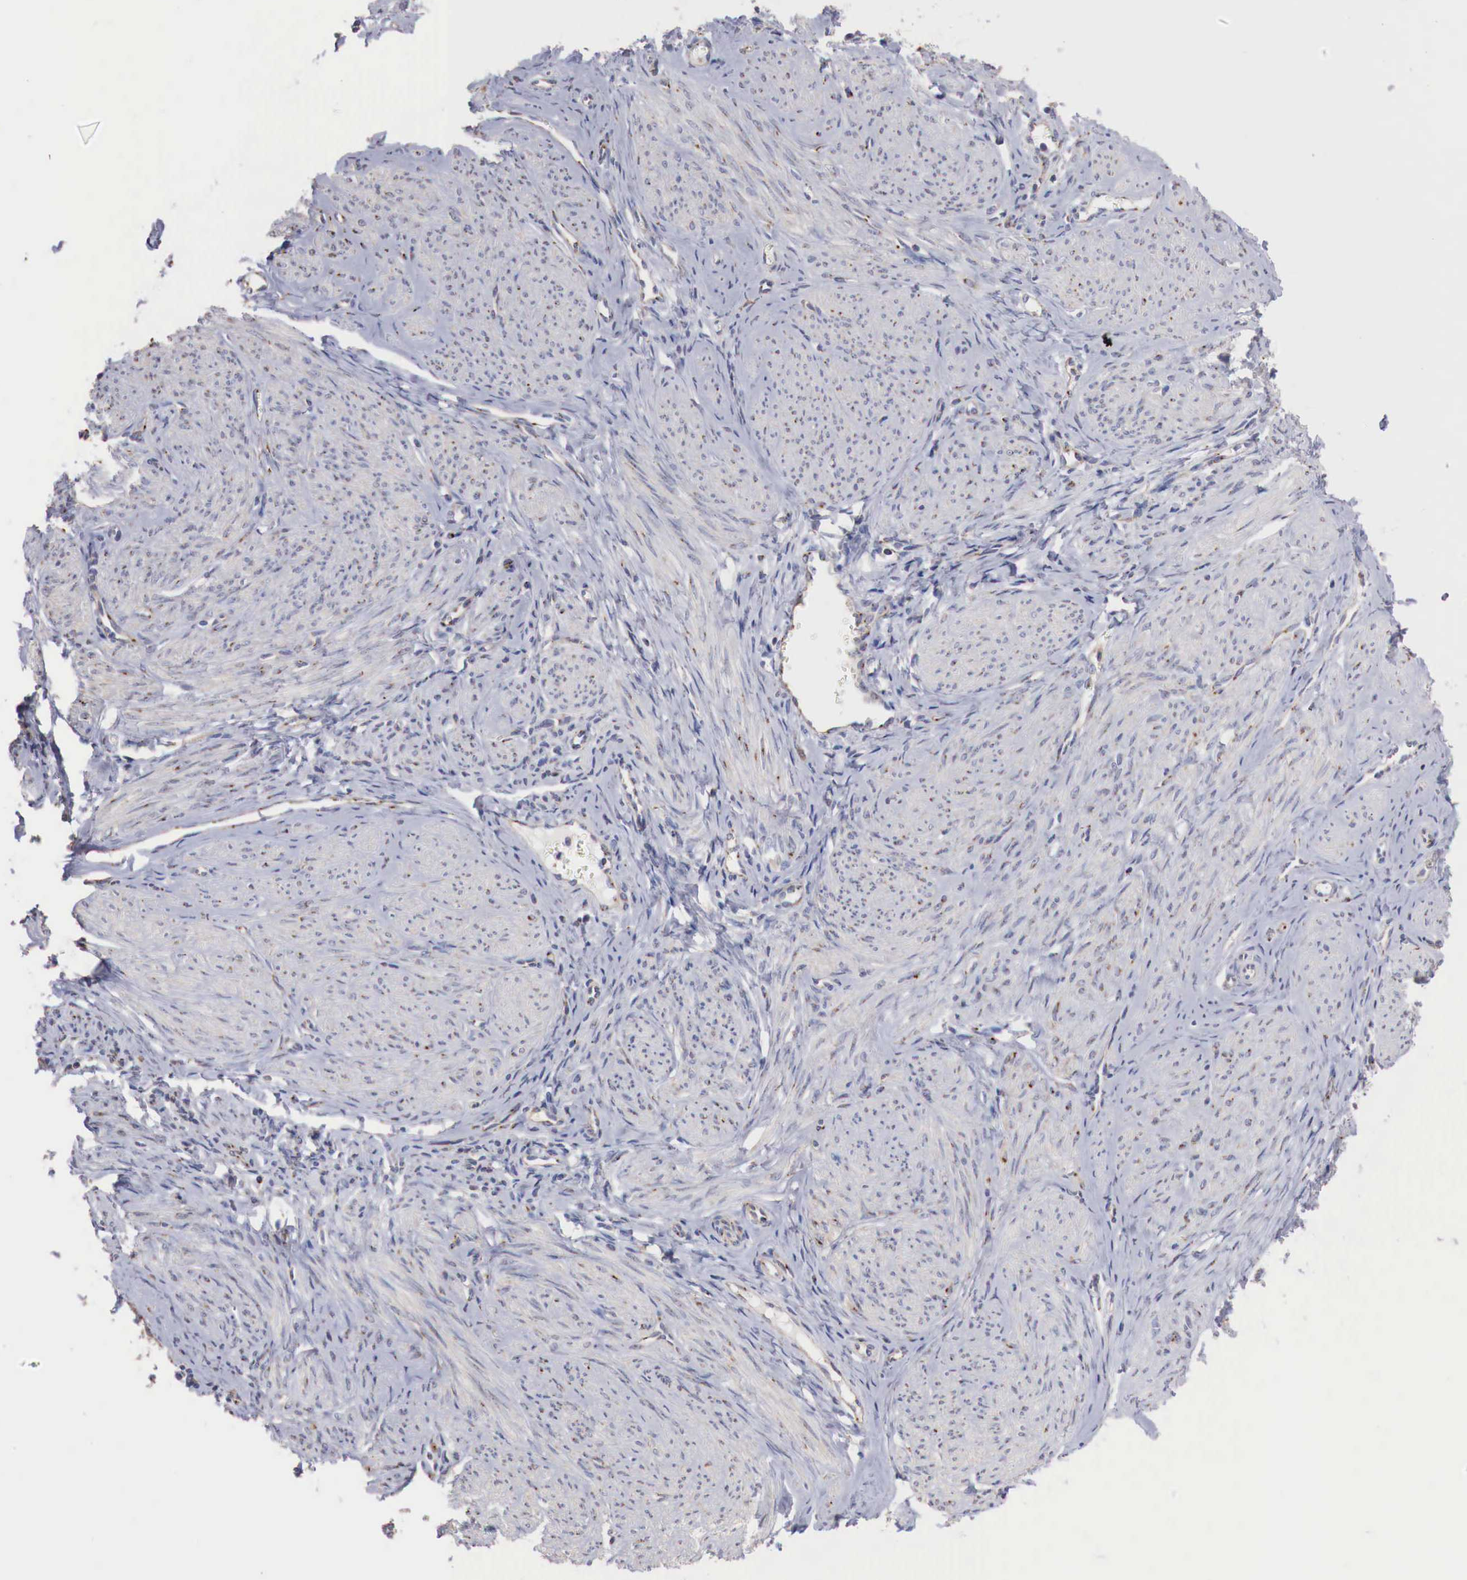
{"staining": {"intensity": "moderate", "quantity": "25%-75%", "location": "cytoplasmic/membranous"}, "tissue": "smooth muscle", "cell_type": "Smooth muscle cells", "image_type": "normal", "snomed": [{"axis": "morphology", "description": "Normal tissue, NOS"}, {"axis": "topography", "description": "Uterus"}], "caption": "Smooth muscle stained with DAB immunohistochemistry (IHC) shows medium levels of moderate cytoplasmic/membranous staining in approximately 25%-75% of smooth muscle cells.", "gene": "SYAP1", "patient": {"sex": "female", "age": 45}}